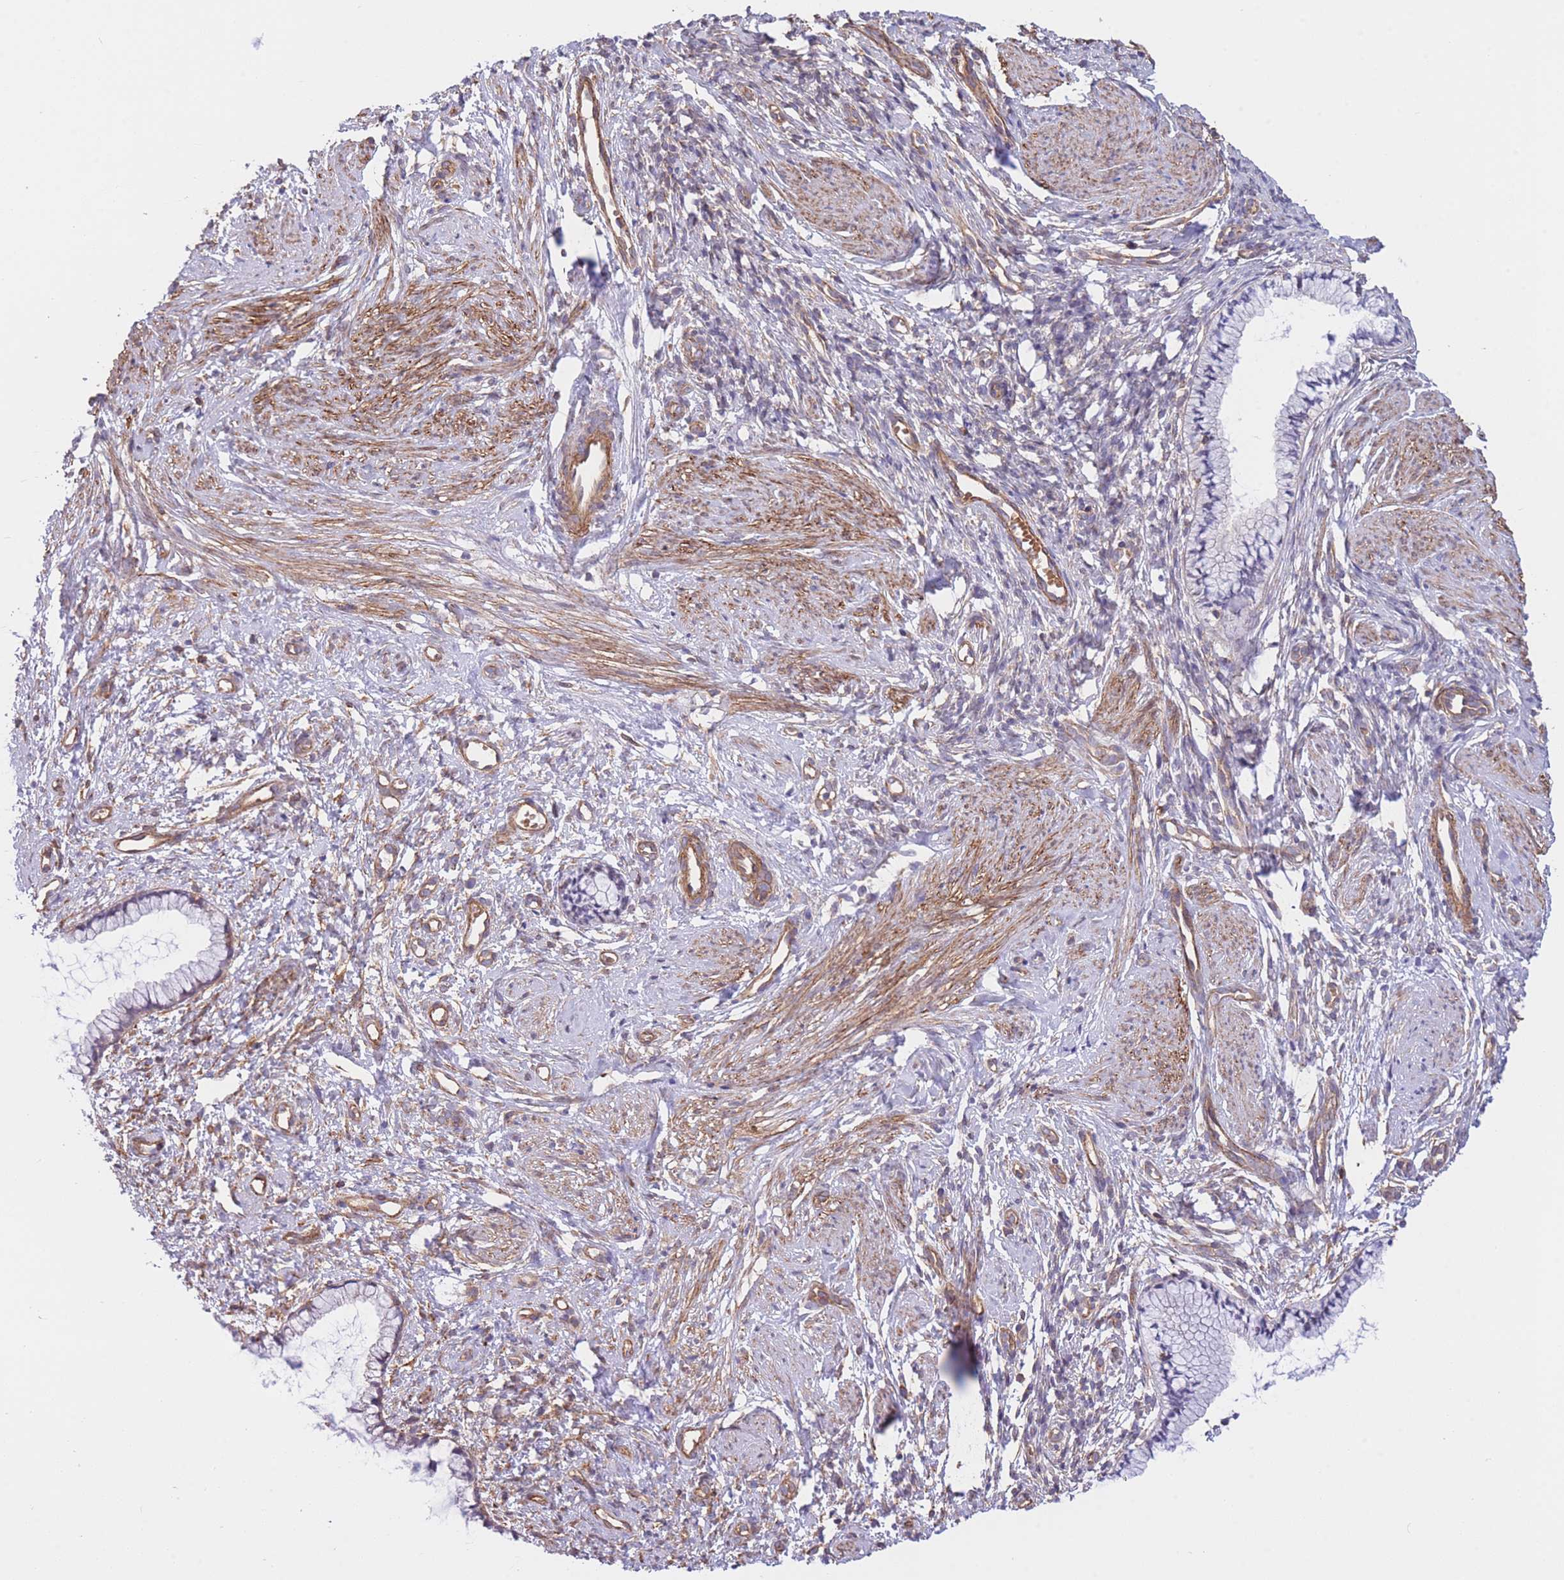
{"staining": {"intensity": "weak", "quantity": "<25%", "location": "cytoplasmic/membranous"}, "tissue": "cervix", "cell_type": "Glandular cells", "image_type": "normal", "snomed": [{"axis": "morphology", "description": "Normal tissue, NOS"}, {"axis": "topography", "description": "Cervix"}], "caption": "IHC micrograph of unremarkable human cervix stained for a protein (brown), which displays no staining in glandular cells.", "gene": "CDC25B", "patient": {"sex": "female", "age": 57}}